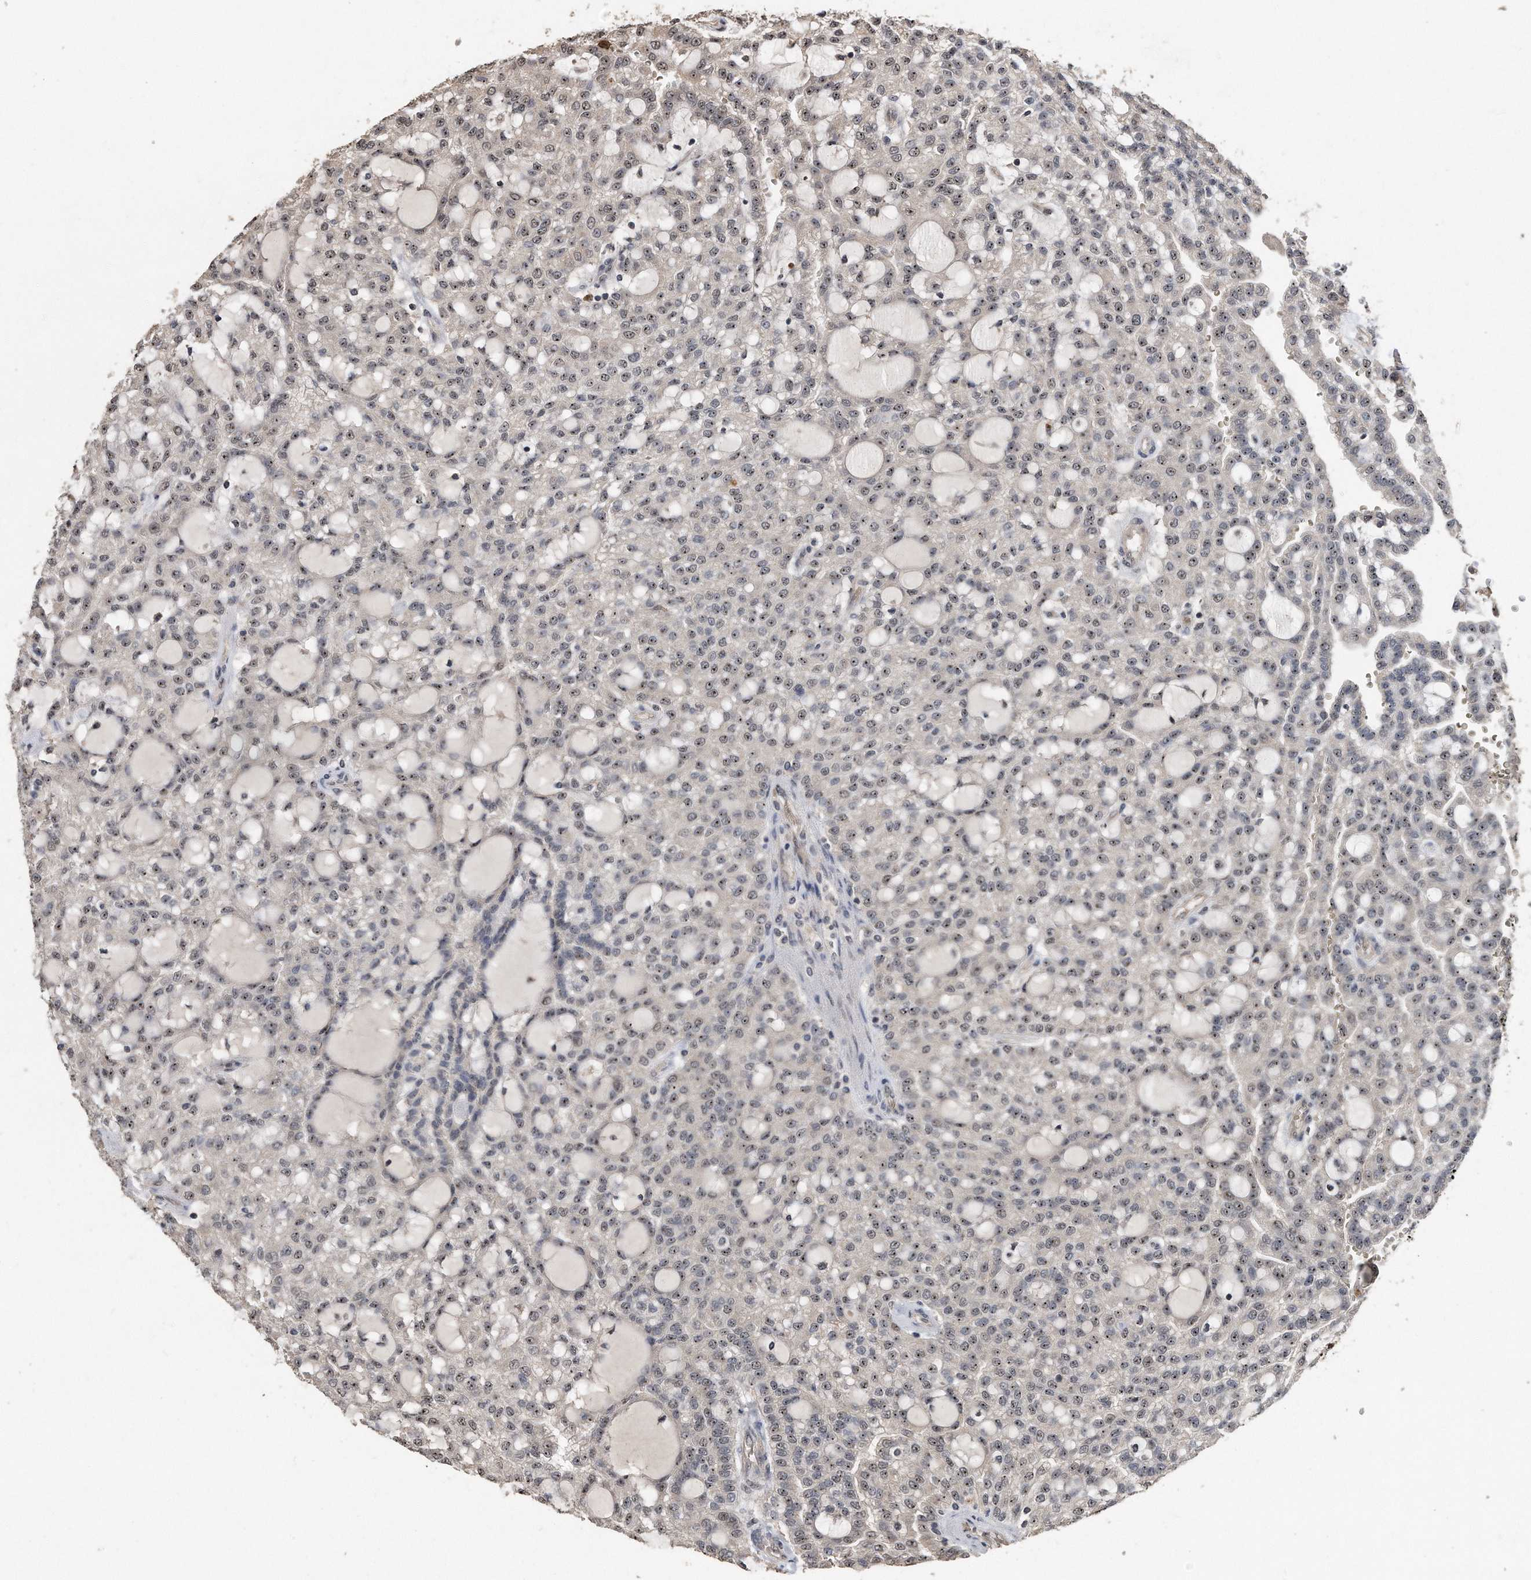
{"staining": {"intensity": "weak", "quantity": ">75%", "location": "nuclear"}, "tissue": "renal cancer", "cell_type": "Tumor cells", "image_type": "cancer", "snomed": [{"axis": "morphology", "description": "Adenocarcinoma, NOS"}, {"axis": "topography", "description": "Kidney"}], "caption": "A brown stain labels weak nuclear staining of a protein in human renal cancer (adenocarcinoma) tumor cells. The staining is performed using DAB brown chromogen to label protein expression. The nuclei are counter-stained blue using hematoxylin.", "gene": "PELO", "patient": {"sex": "male", "age": 63}}